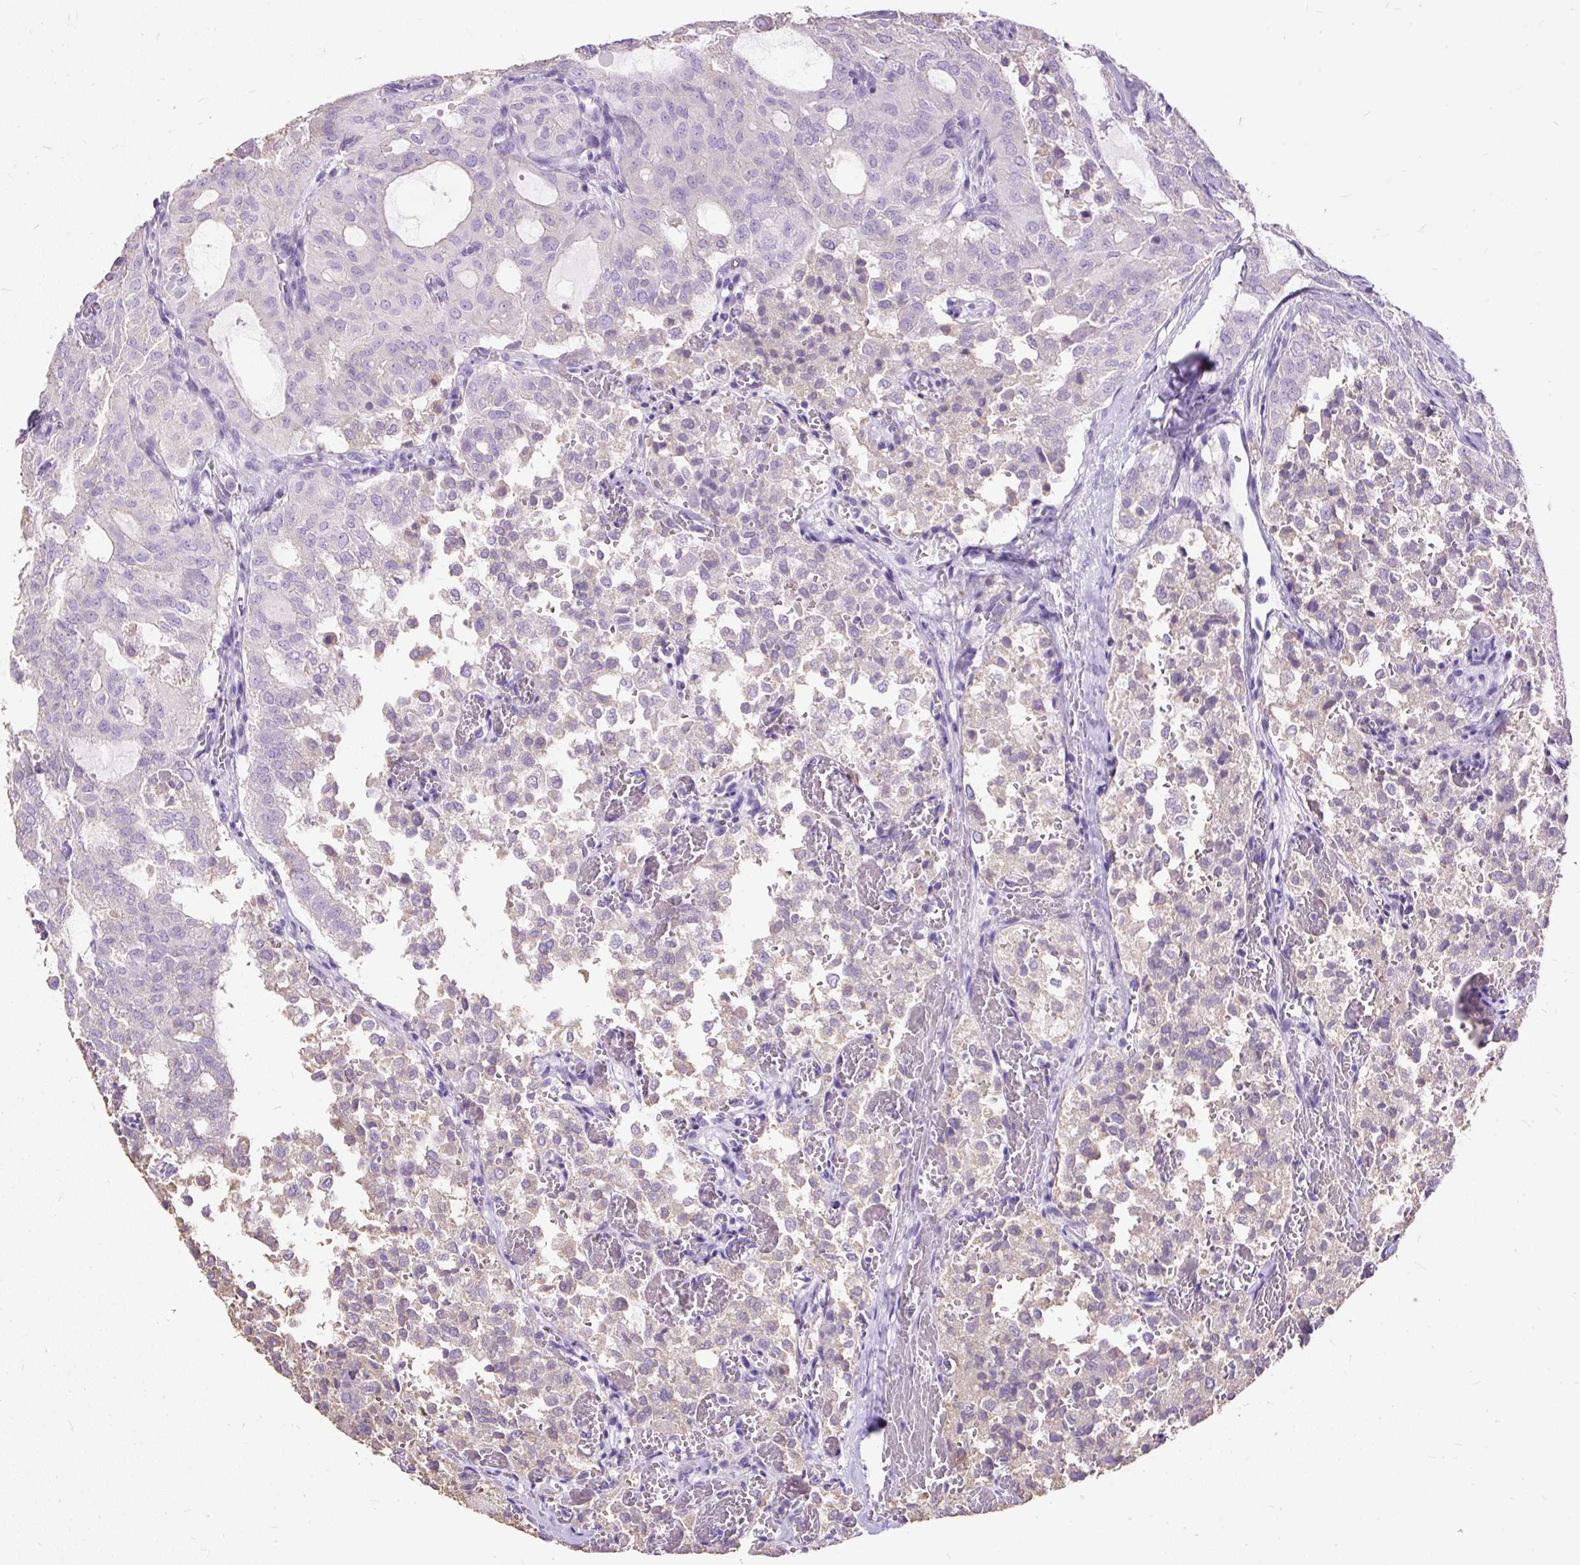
{"staining": {"intensity": "negative", "quantity": "none", "location": "none"}, "tissue": "thyroid cancer", "cell_type": "Tumor cells", "image_type": "cancer", "snomed": [{"axis": "morphology", "description": "Follicular adenoma carcinoma, NOS"}, {"axis": "topography", "description": "Thyroid gland"}], "caption": "Immunohistochemical staining of follicular adenoma carcinoma (thyroid) shows no significant expression in tumor cells.", "gene": "GBX1", "patient": {"sex": "male", "age": 75}}